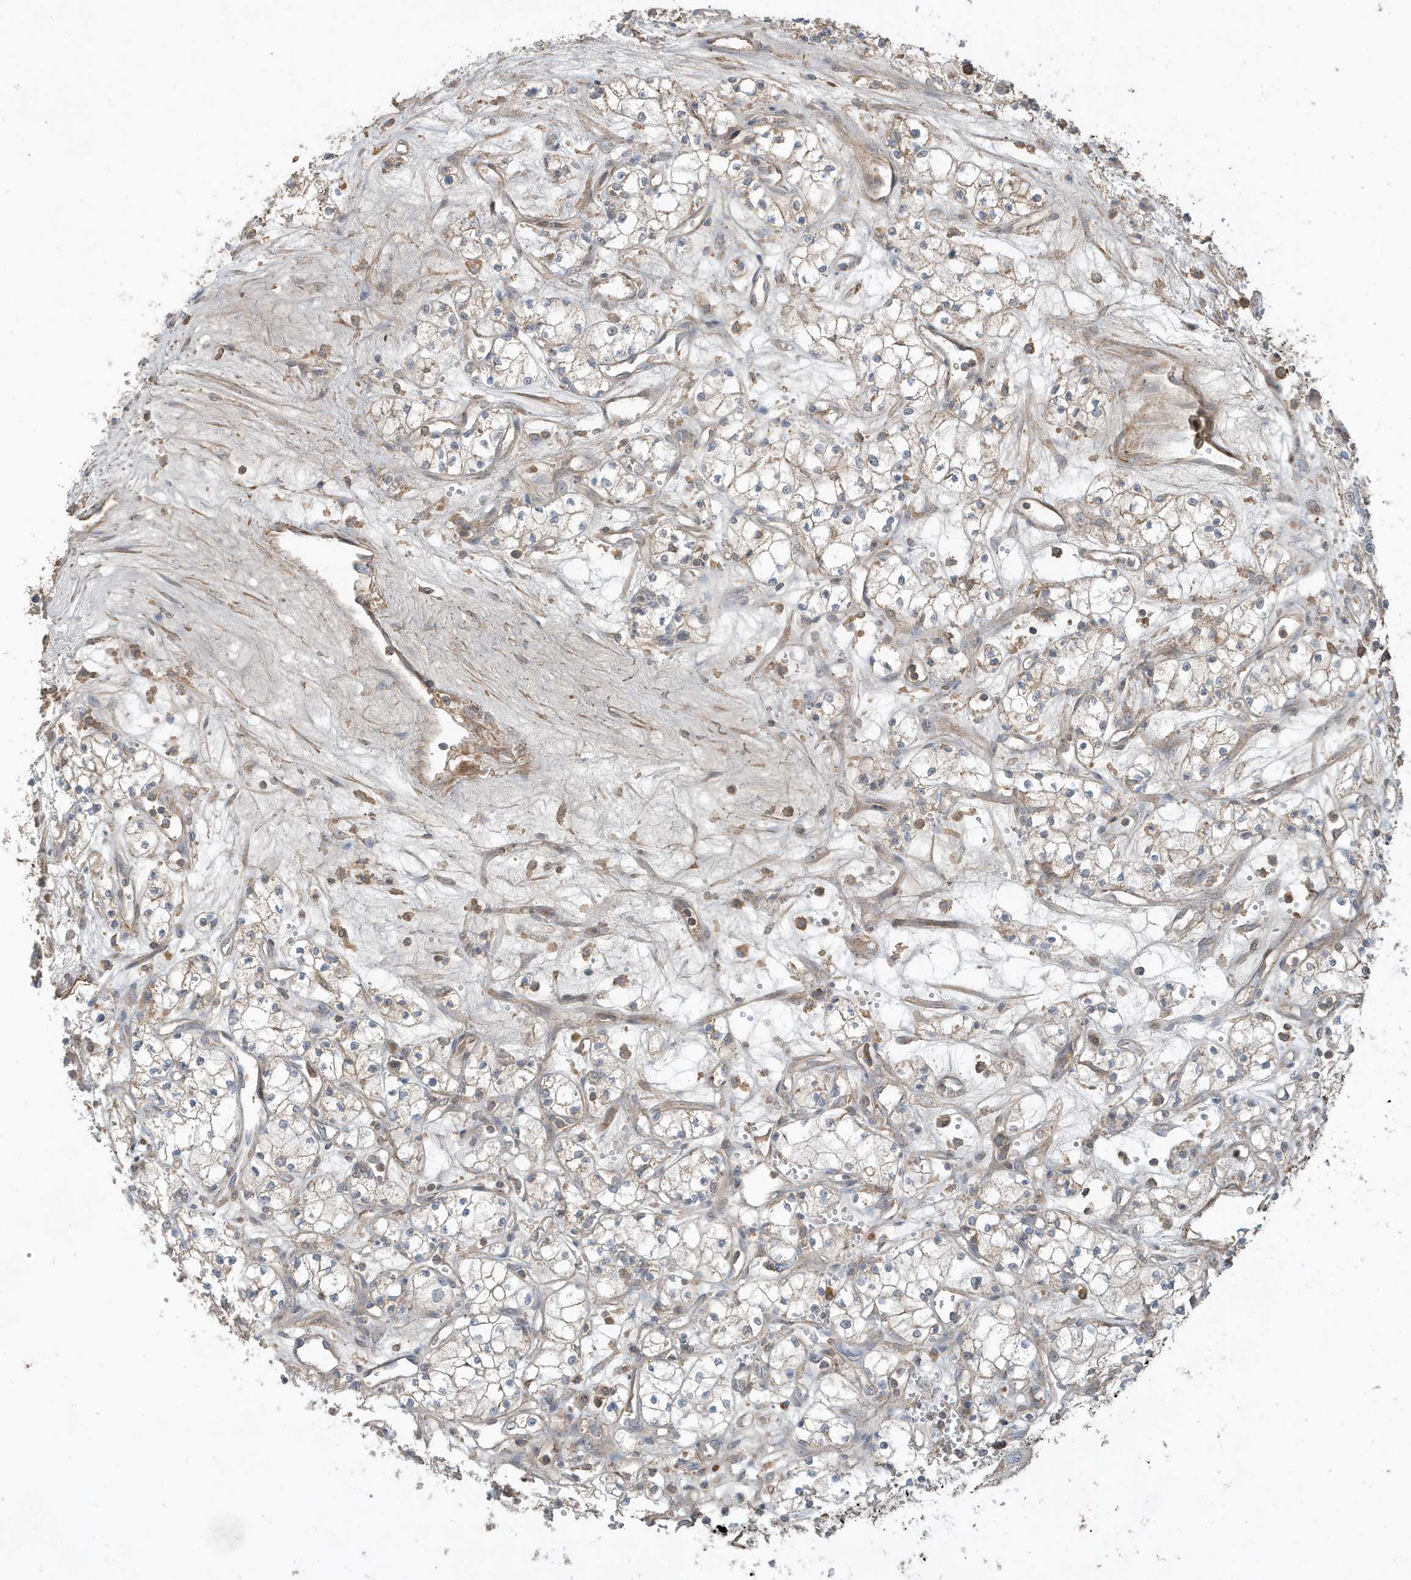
{"staining": {"intensity": "weak", "quantity": "<25%", "location": "cytoplasmic/membranous"}, "tissue": "renal cancer", "cell_type": "Tumor cells", "image_type": "cancer", "snomed": [{"axis": "morphology", "description": "Adenocarcinoma, NOS"}, {"axis": "topography", "description": "Kidney"}], "caption": "Adenocarcinoma (renal) stained for a protein using IHC shows no expression tumor cells.", "gene": "PRRT3", "patient": {"sex": "male", "age": 59}}